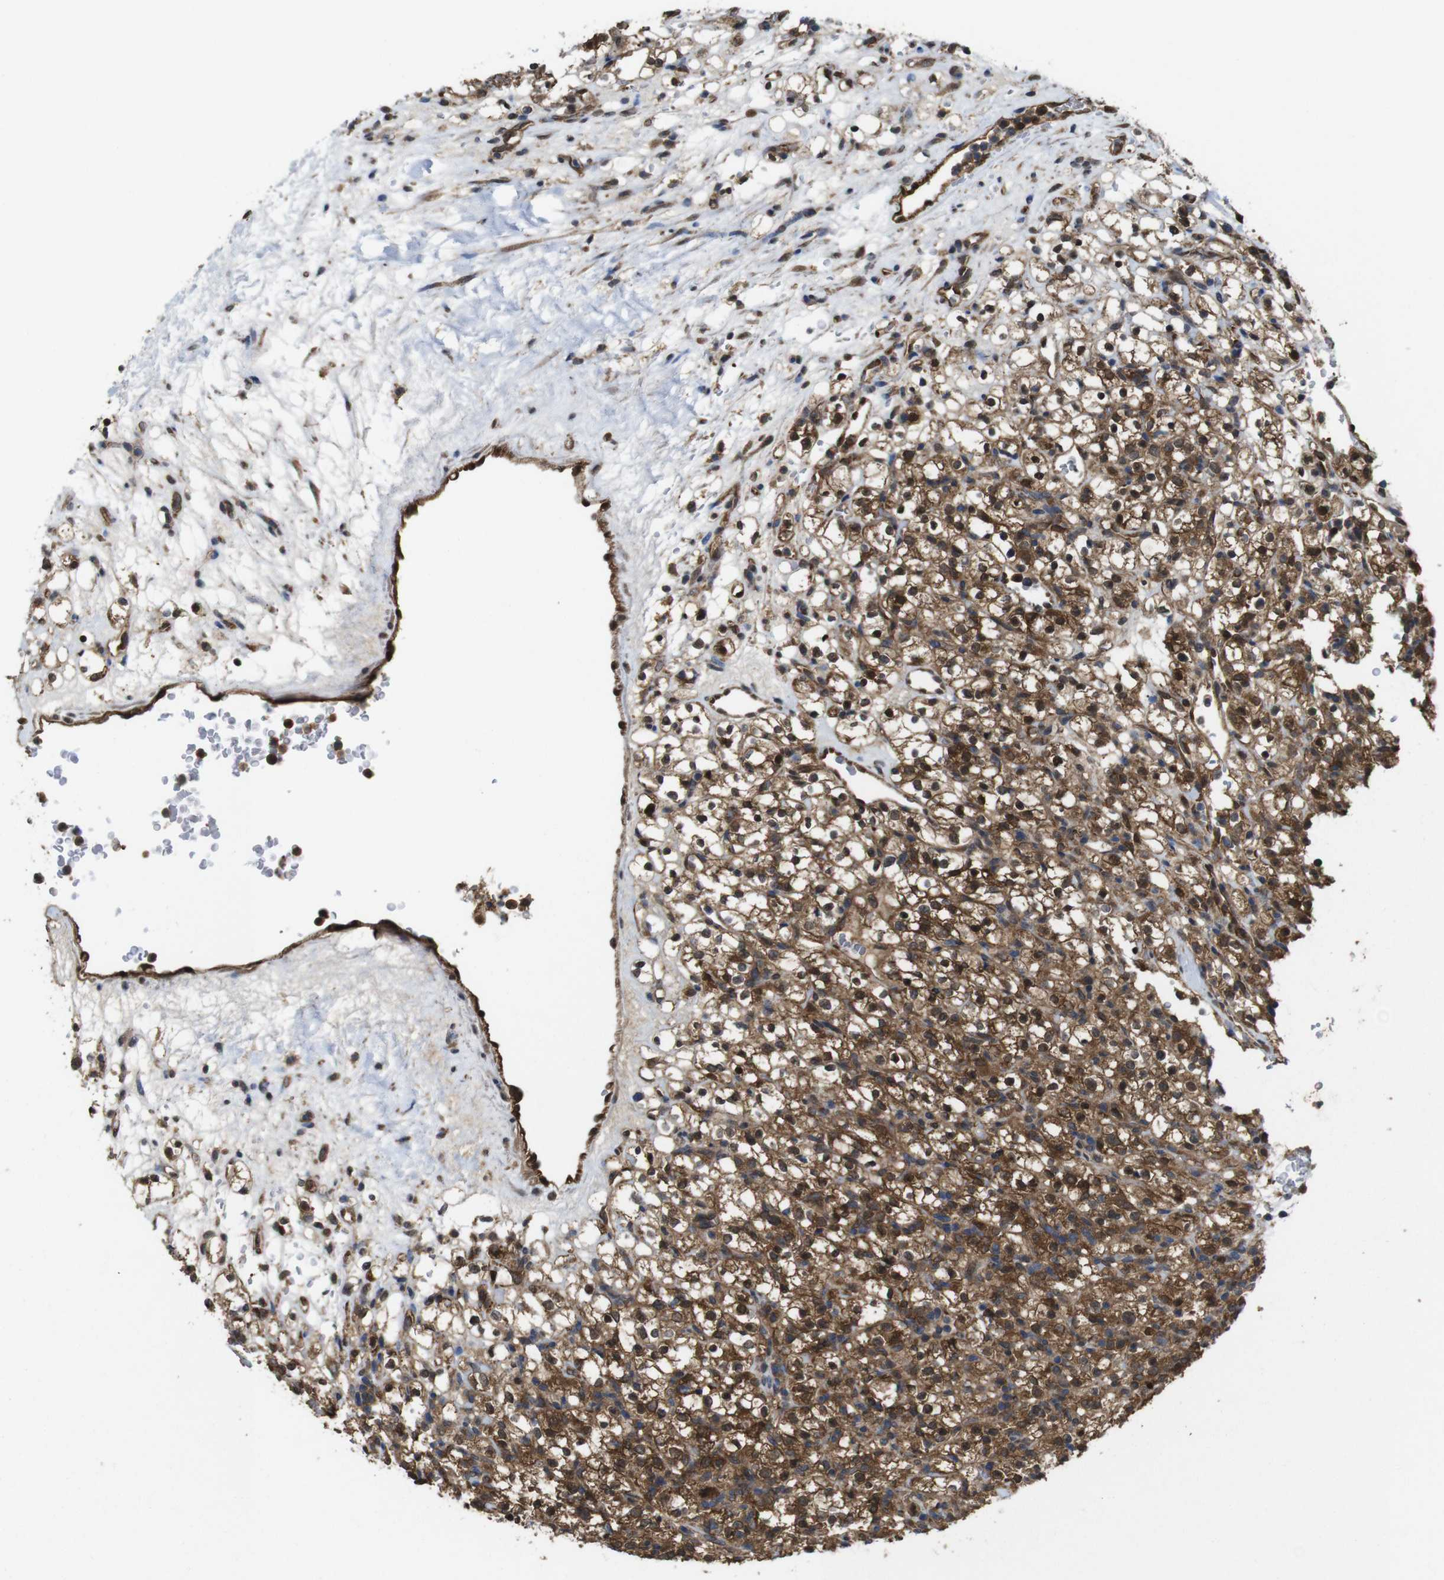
{"staining": {"intensity": "strong", "quantity": ">75%", "location": "cytoplasmic/membranous,nuclear"}, "tissue": "renal cancer", "cell_type": "Tumor cells", "image_type": "cancer", "snomed": [{"axis": "morphology", "description": "Normal tissue, NOS"}, {"axis": "morphology", "description": "Adenocarcinoma, NOS"}, {"axis": "topography", "description": "Kidney"}], "caption": "Immunohistochemistry histopathology image of neoplastic tissue: renal cancer stained using IHC exhibits high levels of strong protein expression localized specifically in the cytoplasmic/membranous and nuclear of tumor cells, appearing as a cytoplasmic/membranous and nuclear brown color.", "gene": "YWHAG", "patient": {"sex": "female", "age": 72}}